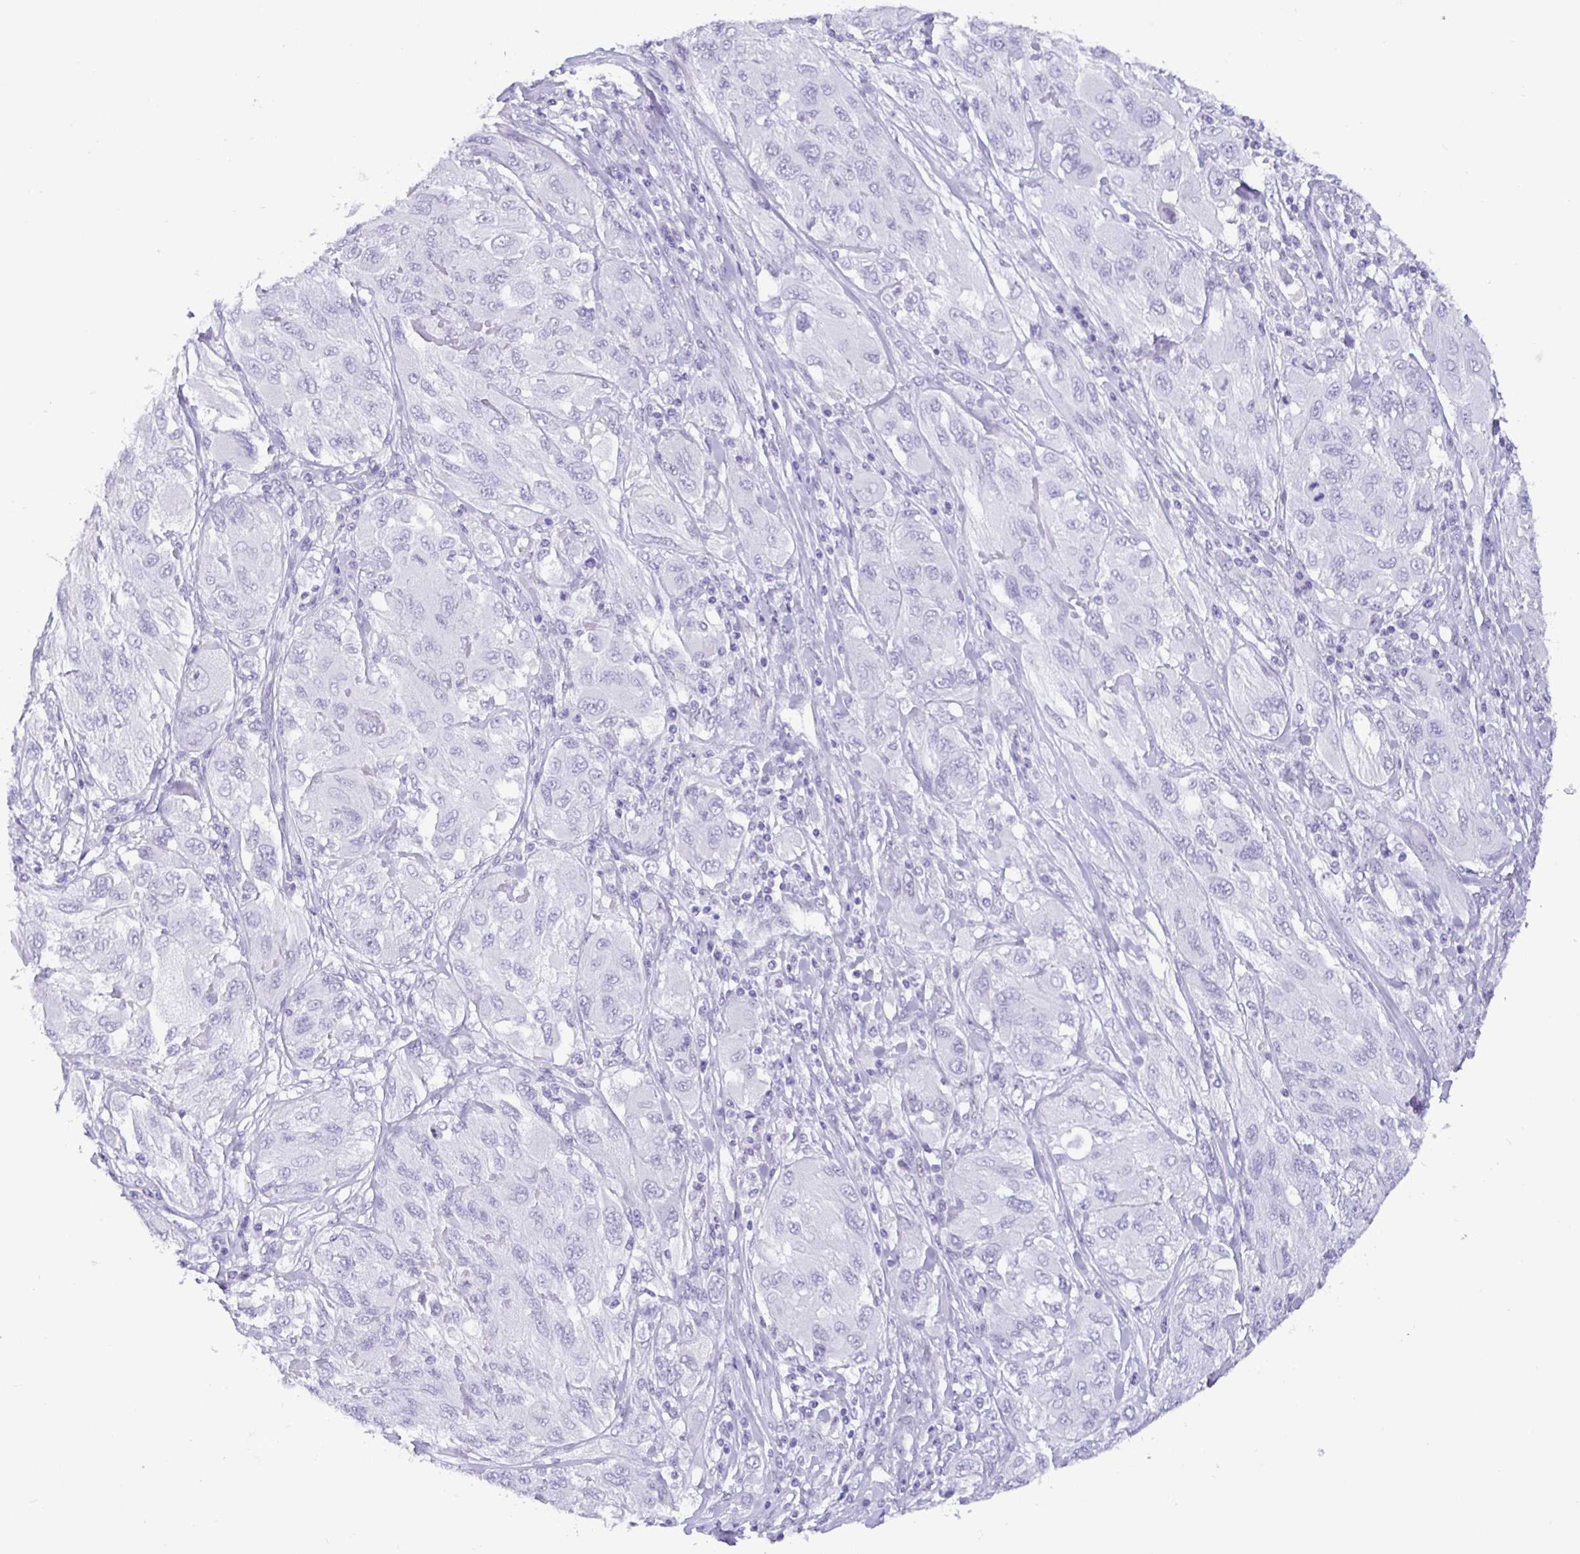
{"staining": {"intensity": "negative", "quantity": "none", "location": "none"}, "tissue": "melanoma", "cell_type": "Tumor cells", "image_type": "cancer", "snomed": [{"axis": "morphology", "description": "Malignant melanoma, NOS"}, {"axis": "topography", "description": "Skin"}], "caption": "The histopathology image exhibits no staining of tumor cells in malignant melanoma.", "gene": "NUP188", "patient": {"sex": "female", "age": 91}}